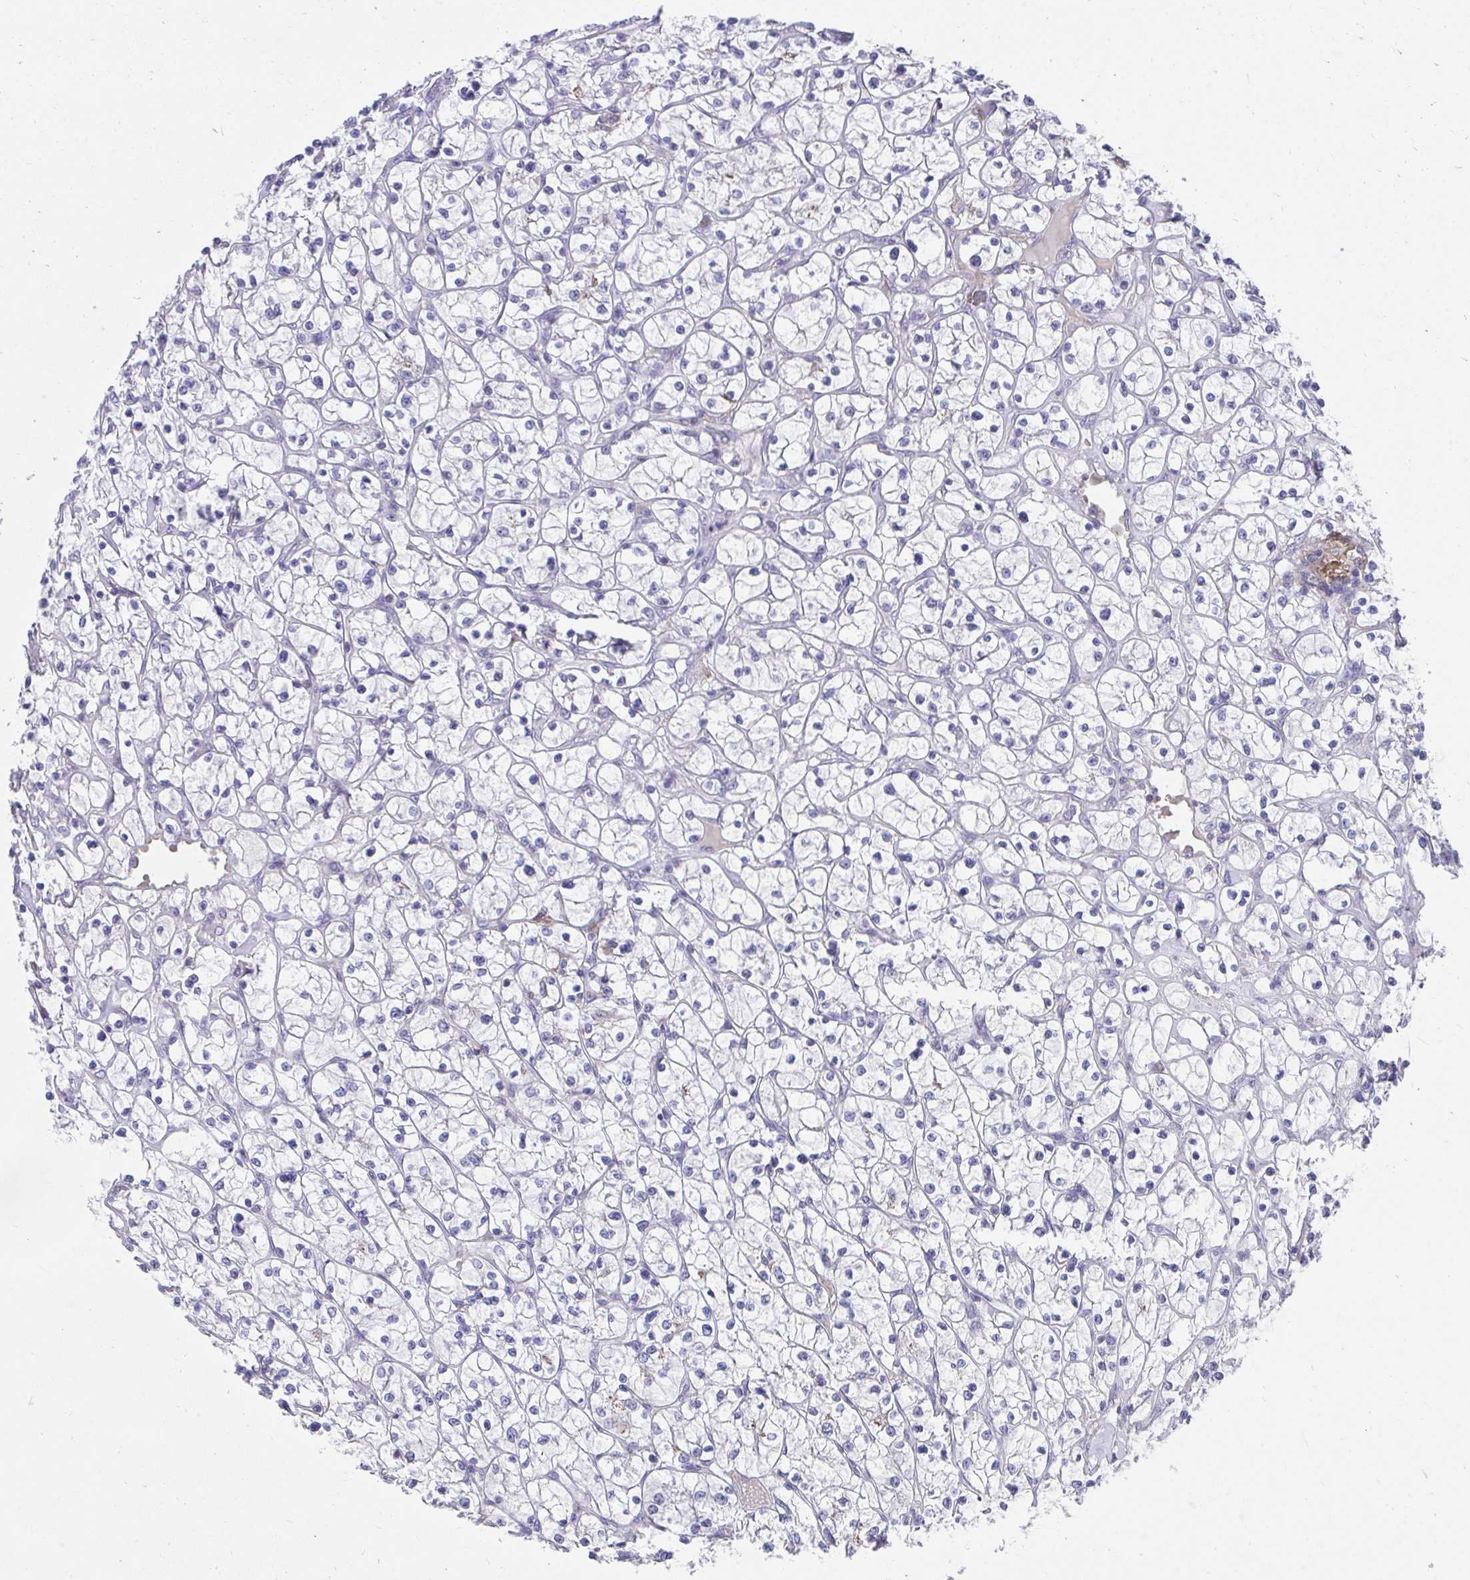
{"staining": {"intensity": "negative", "quantity": "none", "location": "none"}, "tissue": "renal cancer", "cell_type": "Tumor cells", "image_type": "cancer", "snomed": [{"axis": "morphology", "description": "Adenocarcinoma, NOS"}, {"axis": "topography", "description": "Kidney"}], "caption": "The histopathology image exhibits no staining of tumor cells in renal cancer.", "gene": "SLAMF7", "patient": {"sex": "female", "age": 64}}